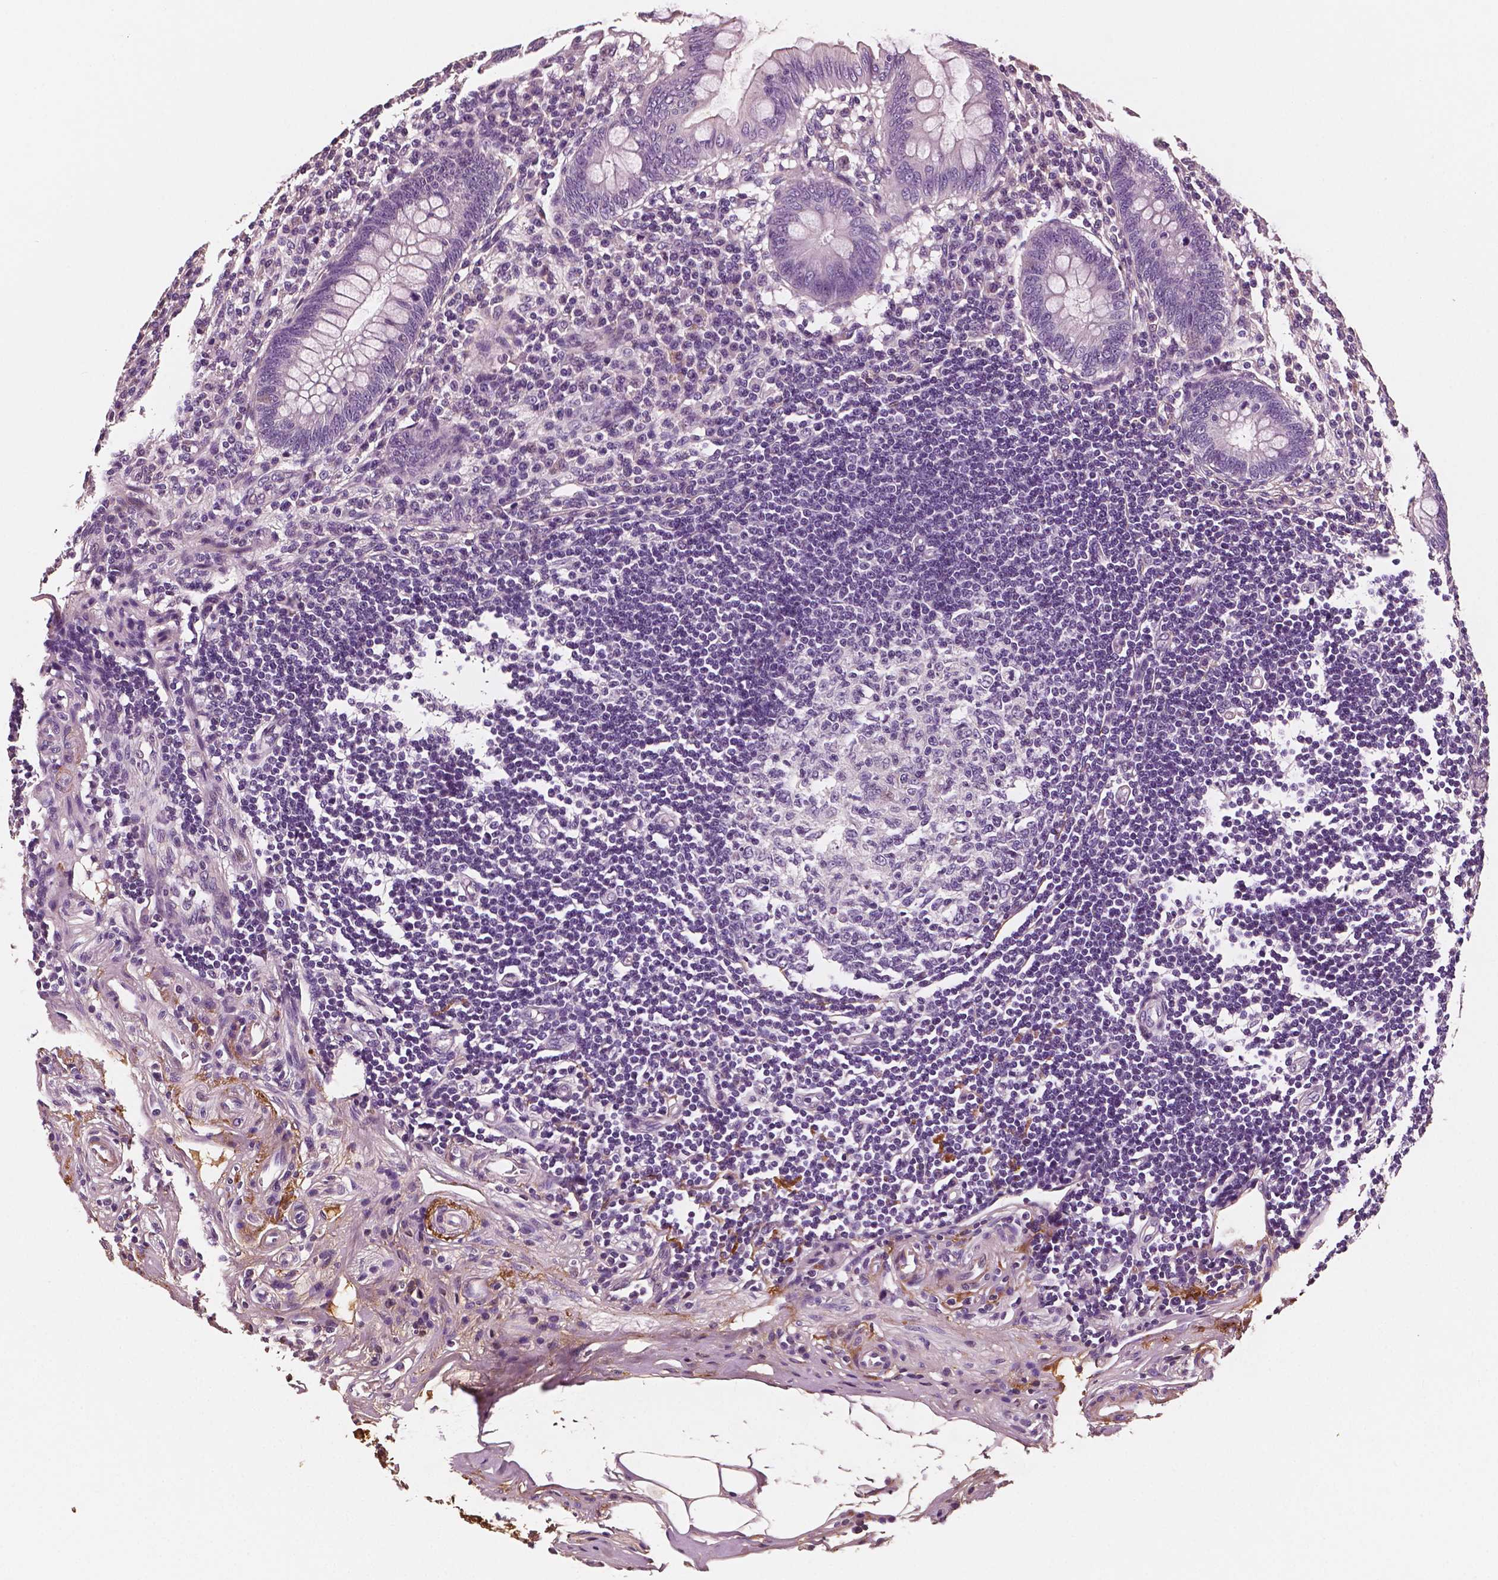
{"staining": {"intensity": "negative", "quantity": "none", "location": "none"}, "tissue": "appendix", "cell_type": "Glandular cells", "image_type": "normal", "snomed": [{"axis": "morphology", "description": "Normal tissue, NOS"}, {"axis": "topography", "description": "Appendix"}], "caption": "The immunohistochemistry (IHC) histopathology image has no significant expression in glandular cells of appendix. (Brightfield microscopy of DAB (3,3'-diaminobenzidine) IHC at high magnification).", "gene": "FBLN1", "patient": {"sex": "female", "age": 57}}